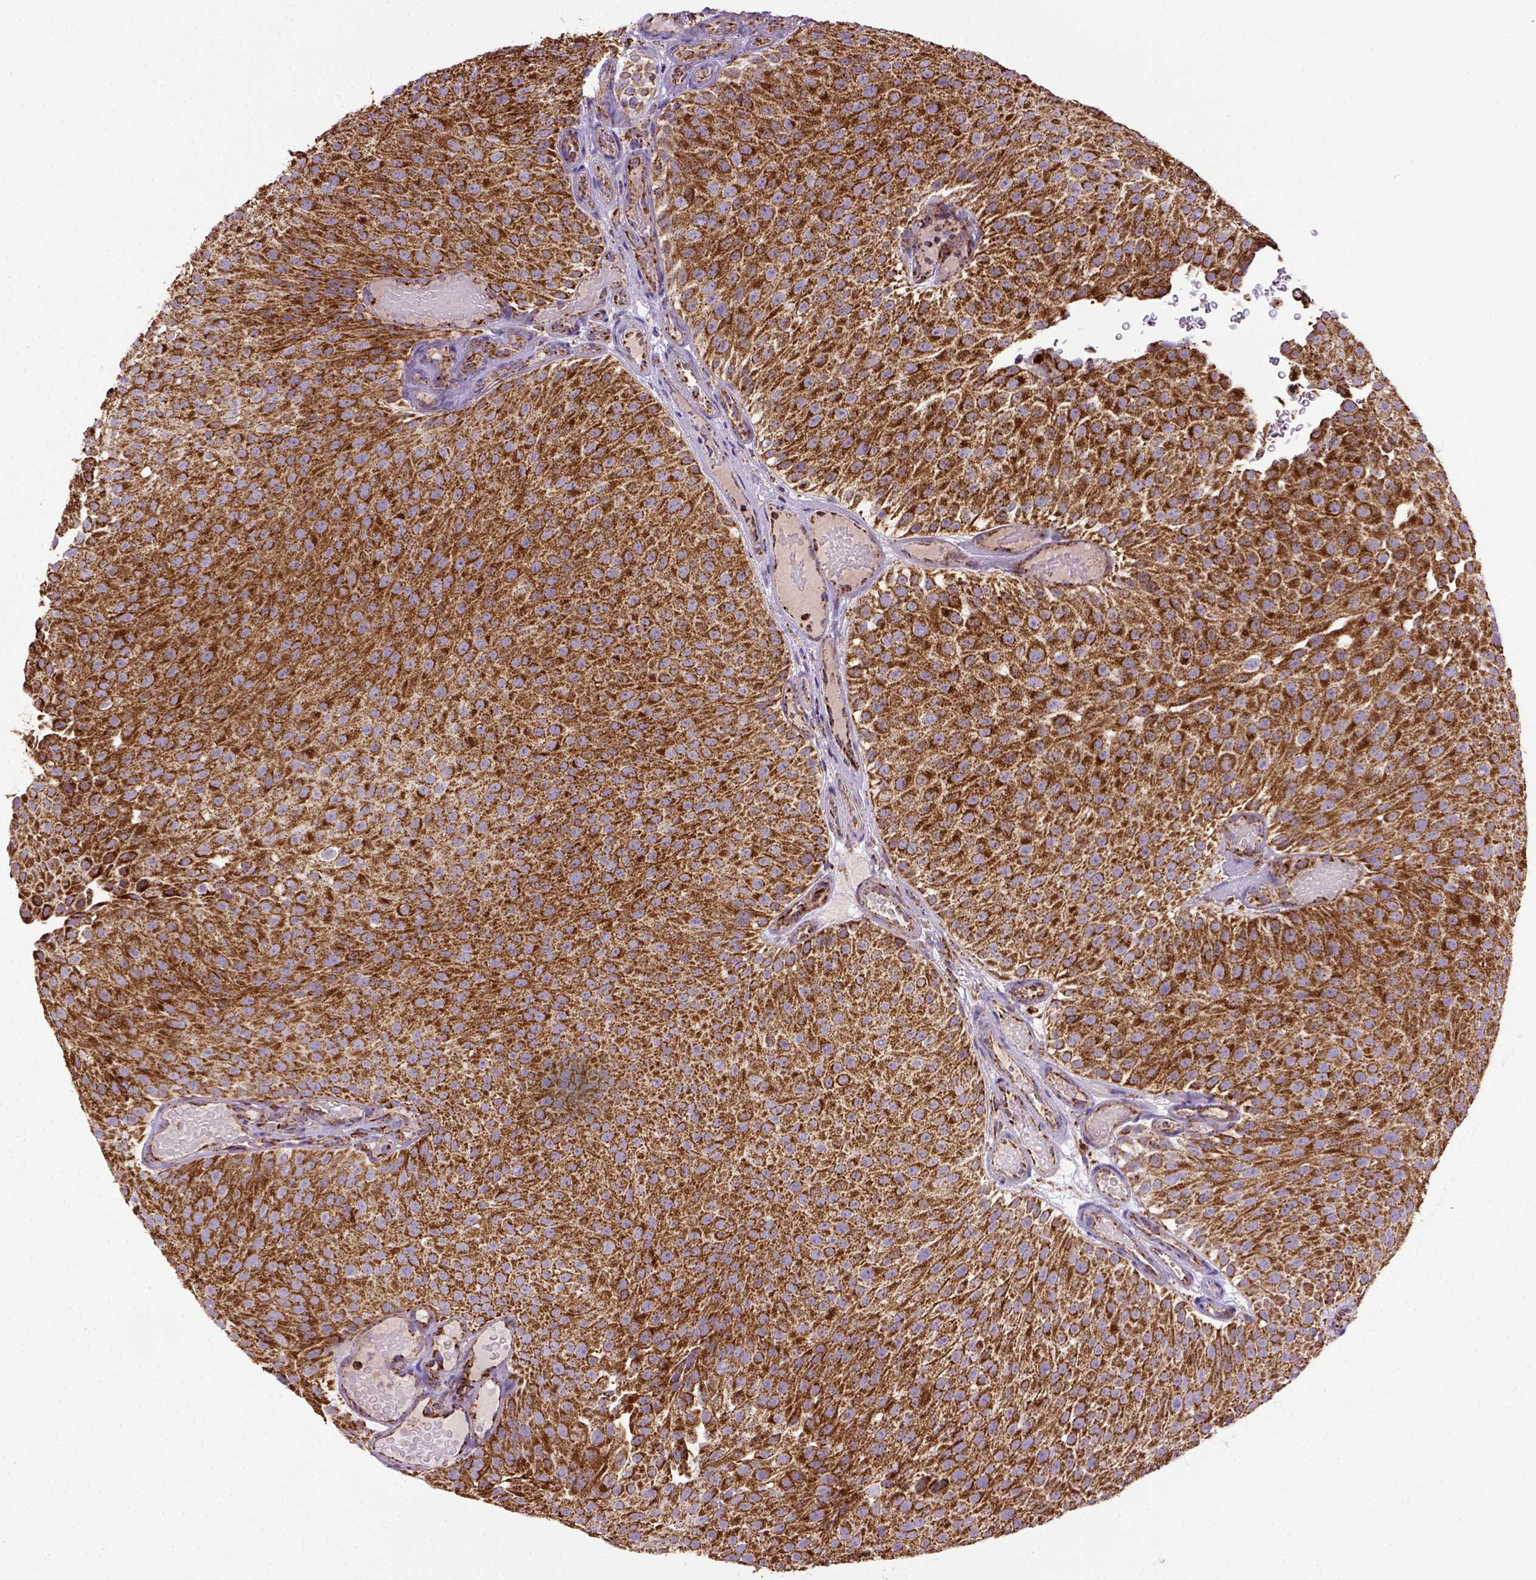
{"staining": {"intensity": "moderate", "quantity": ">75%", "location": "cytoplasmic/membranous"}, "tissue": "urothelial cancer", "cell_type": "Tumor cells", "image_type": "cancer", "snomed": [{"axis": "morphology", "description": "Urothelial carcinoma, Low grade"}, {"axis": "topography", "description": "Urinary bladder"}], "caption": "About >75% of tumor cells in urothelial cancer show moderate cytoplasmic/membranous protein positivity as visualized by brown immunohistochemical staining.", "gene": "MT-CO1", "patient": {"sex": "male", "age": 78}}